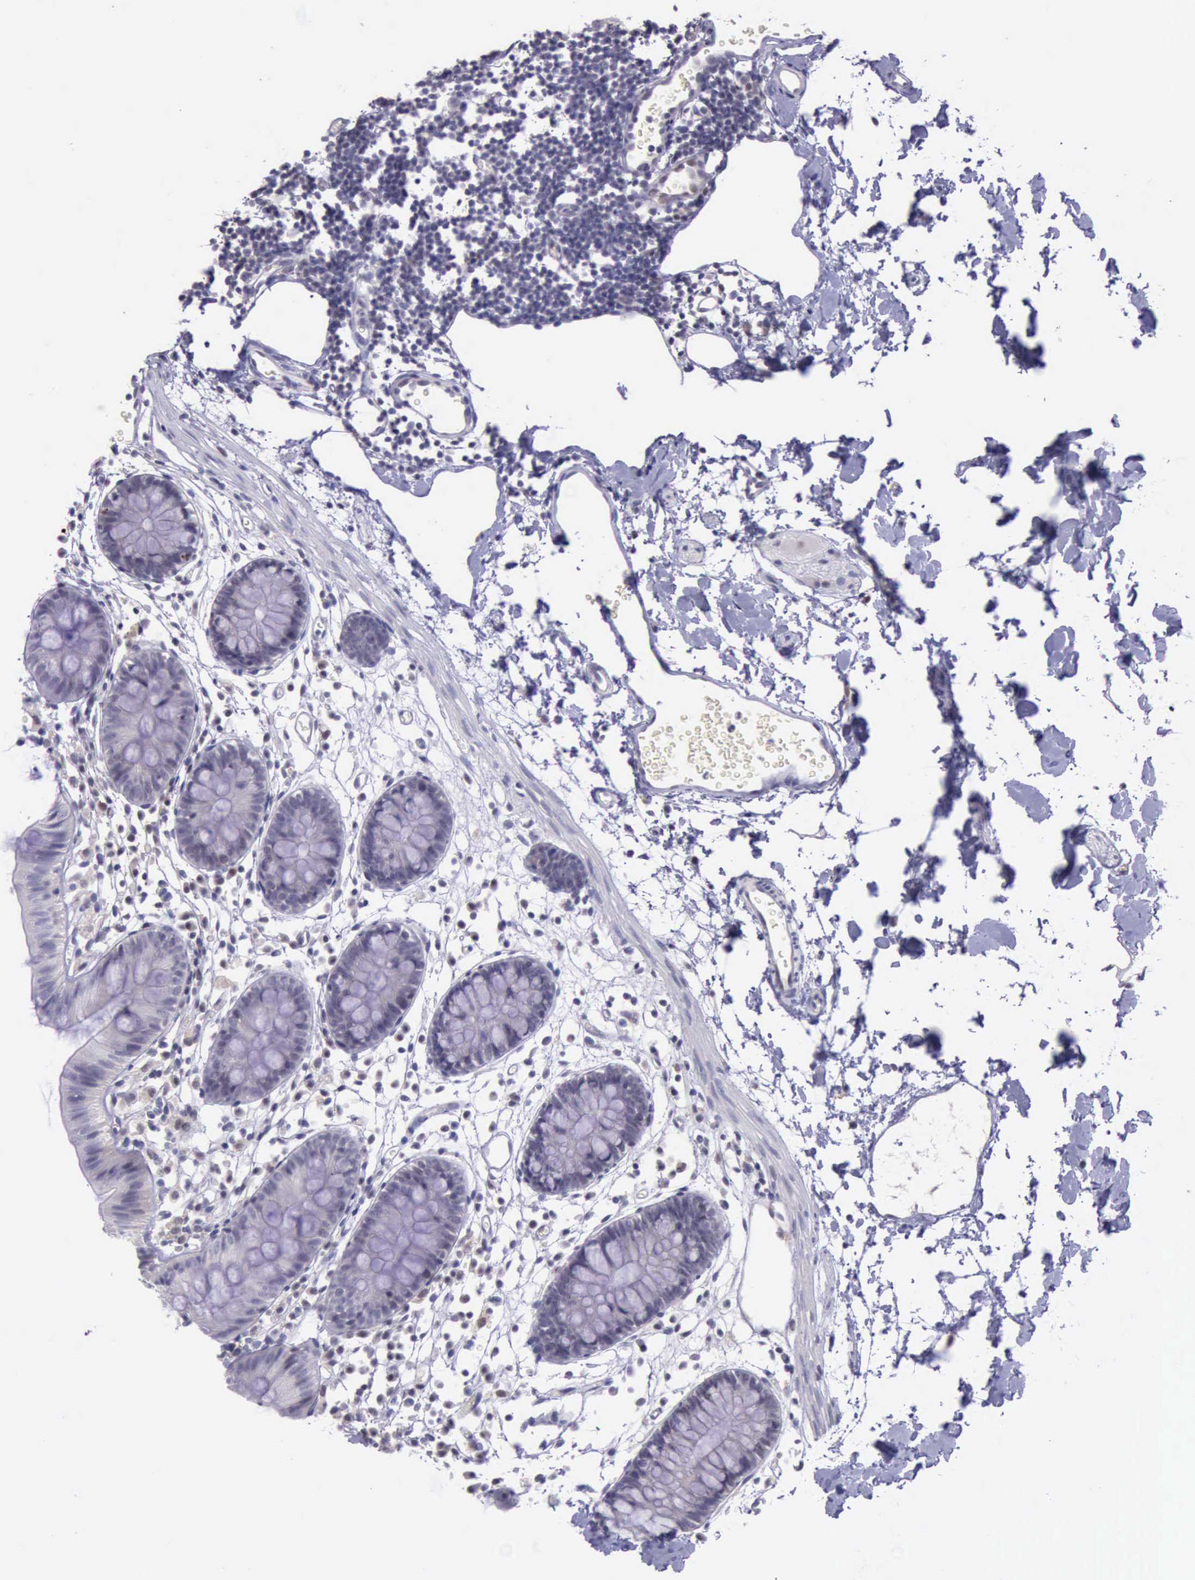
{"staining": {"intensity": "negative", "quantity": "none", "location": "none"}, "tissue": "colon", "cell_type": "Endothelial cells", "image_type": "normal", "snomed": [{"axis": "morphology", "description": "Normal tissue, NOS"}, {"axis": "topography", "description": "Colon"}], "caption": "IHC of unremarkable colon displays no positivity in endothelial cells. Nuclei are stained in blue.", "gene": "PARP1", "patient": {"sex": "male", "age": 14}}